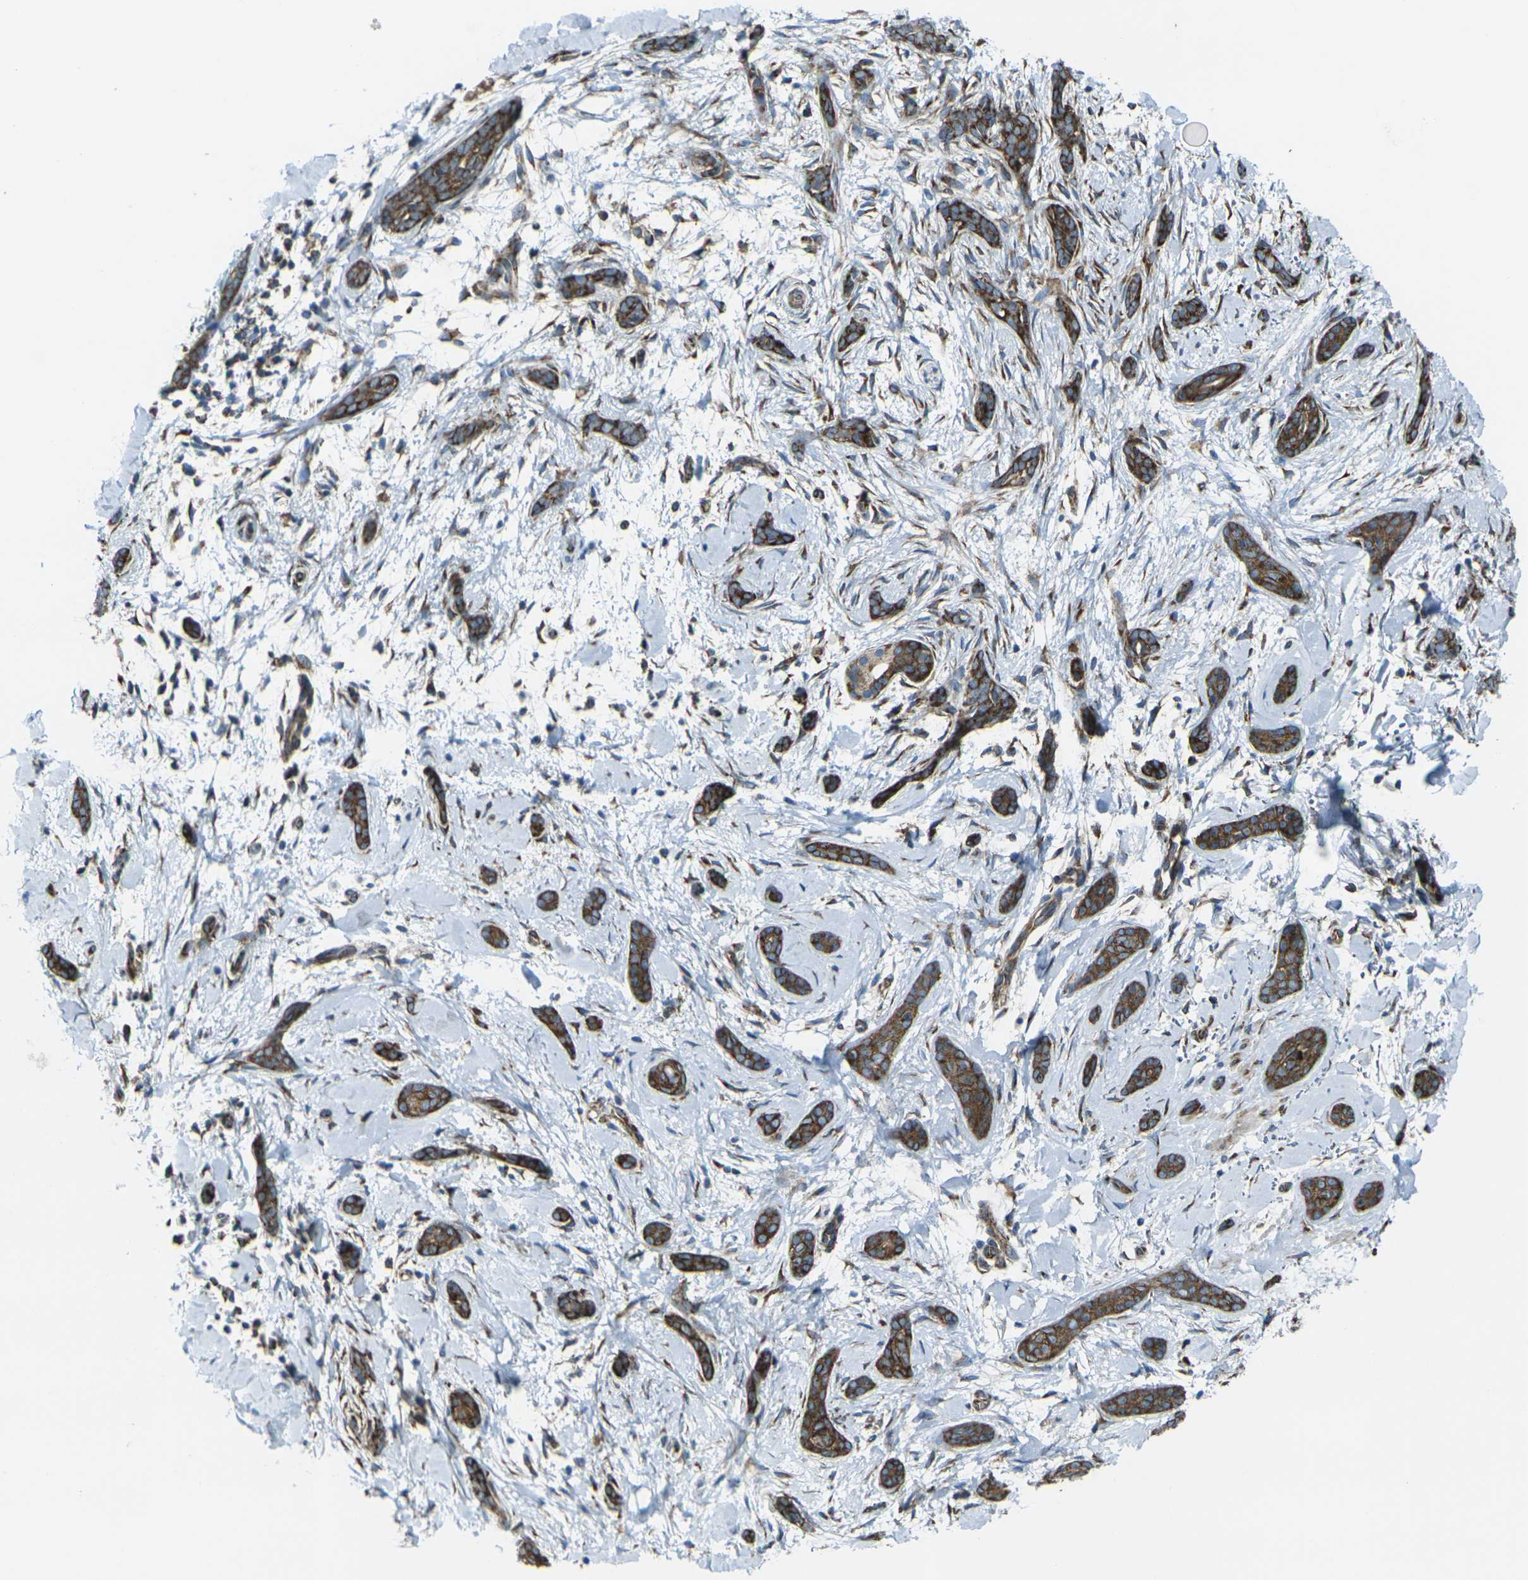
{"staining": {"intensity": "strong", "quantity": ">75%", "location": "cytoplasmic/membranous"}, "tissue": "skin cancer", "cell_type": "Tumor cells", "image_type": "cancer", "snomed": [{"axis": "morphology", "description": "Basal cell carcinoma"}, {"axis": "topography", "description": "Skin"}], "caption": "Protein expression analysis of human basal cell carcinoma (skin) reveals strong cytoplasmic/membranous staining in approximately >75% of tumor cells.", "gene": "CELSR2", "patient": {"sex": "female", "age": 58}}